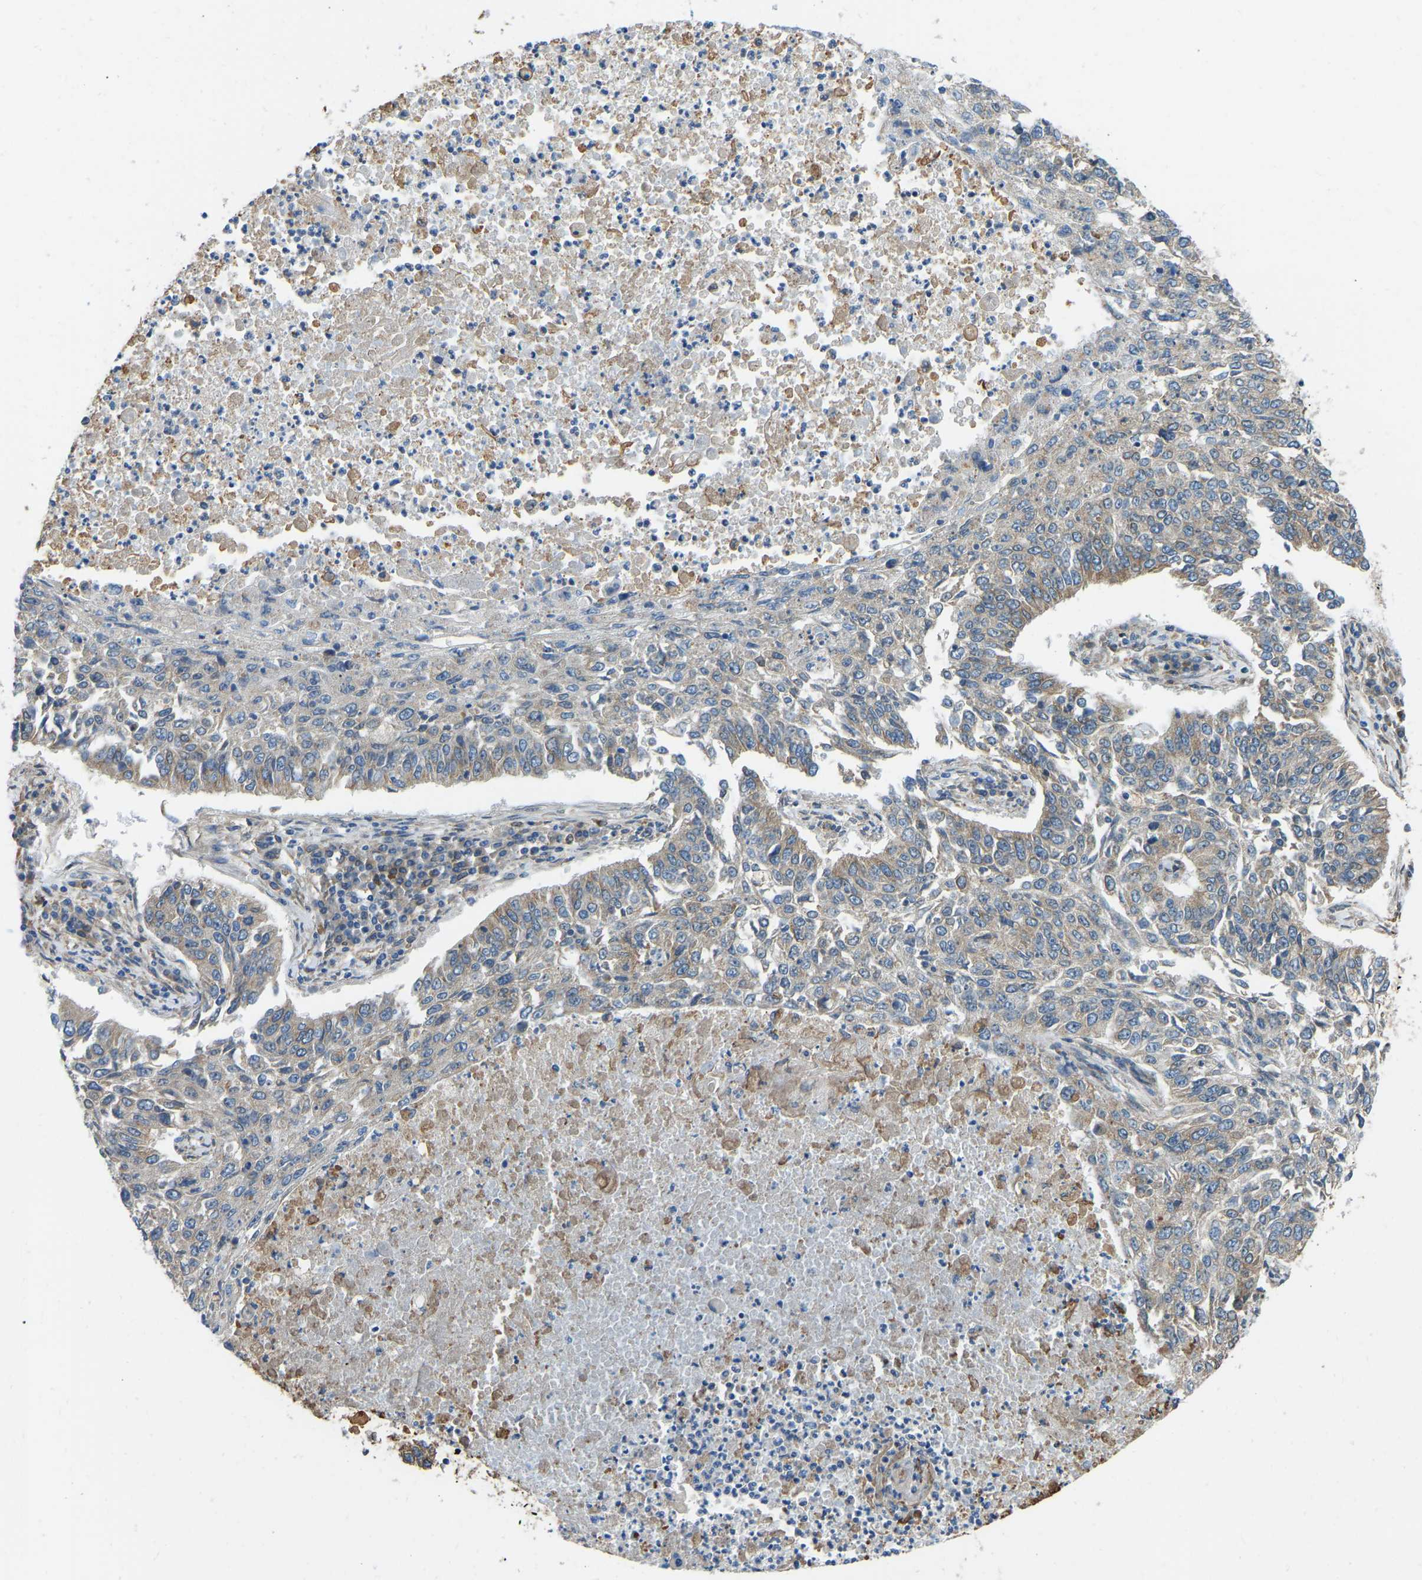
{"staining": {"intensity": "moderate", "quantity": "<25%", "location": "cytoplasmic/membranous"}, "tissue": "lung cancer", "cell_type": "Tumor cells", "image_type": "cancer", "snomed": [{"axis": "morphology", "description": "Normal tissue, NOS"}, {"axis": "morphology", "description": "Squamous cell carcinoma, NOS"}, {"axis": "topography", "description": "Cartilage tissue"}, {"axis": "topography", "description": "Bronchus"}, {"axis": "topography", "description": "Lung"}], "caption": "DAB (3,3'-diaminobenzidine) immunohistochemical staining of squamous cell carcinoma (lung) shows moderate cytoplasmic/membranous protein expression in about <25% of tumor cells.", "gene": "OS9", "patient": {"sex": "female", "age": 49}}